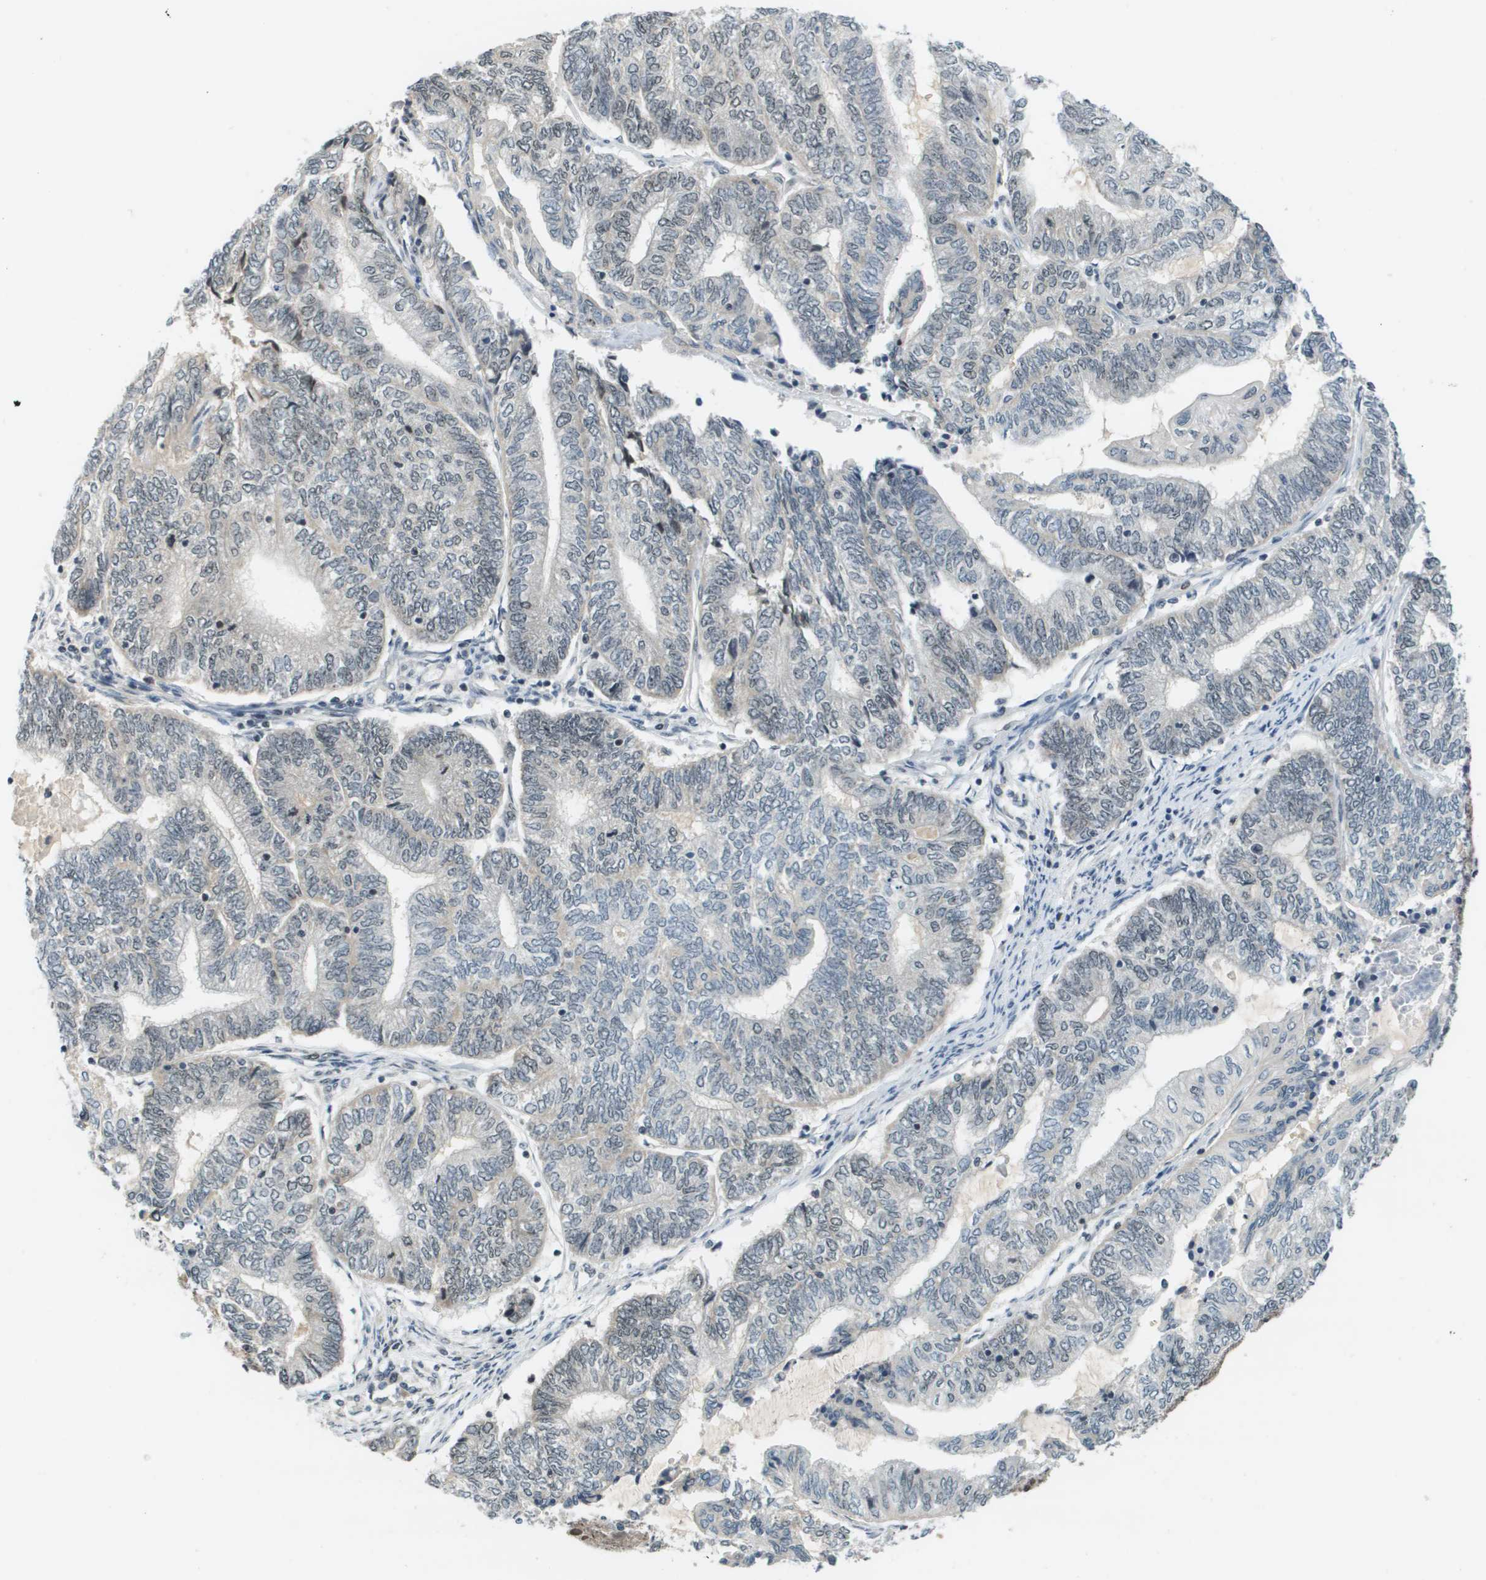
{"staining": {"intensity": "weak", "quantity": "<25%", "location": "nuclear"}, "tissue": "endometrial cancer", "cell_type": "Tumor cells", "image_type": "cancer", "snomed": [{"axis": "morphology", "description": "Adenocarcinoma, NOS"}, {"axis": "topography", "description": "Uterus"}, {"axis": "topography", "description": "Endometrium"}], "caption": "Immunohistochemical staining of adenocarcinoma (endometrial) displays no significant expression in tumor cells. (DAB (3,3'-diaminobenzidine) immunohistochemistry, high magnification).", "gene": "CBX5", "patient": {"sex": "female", "age": 70}}